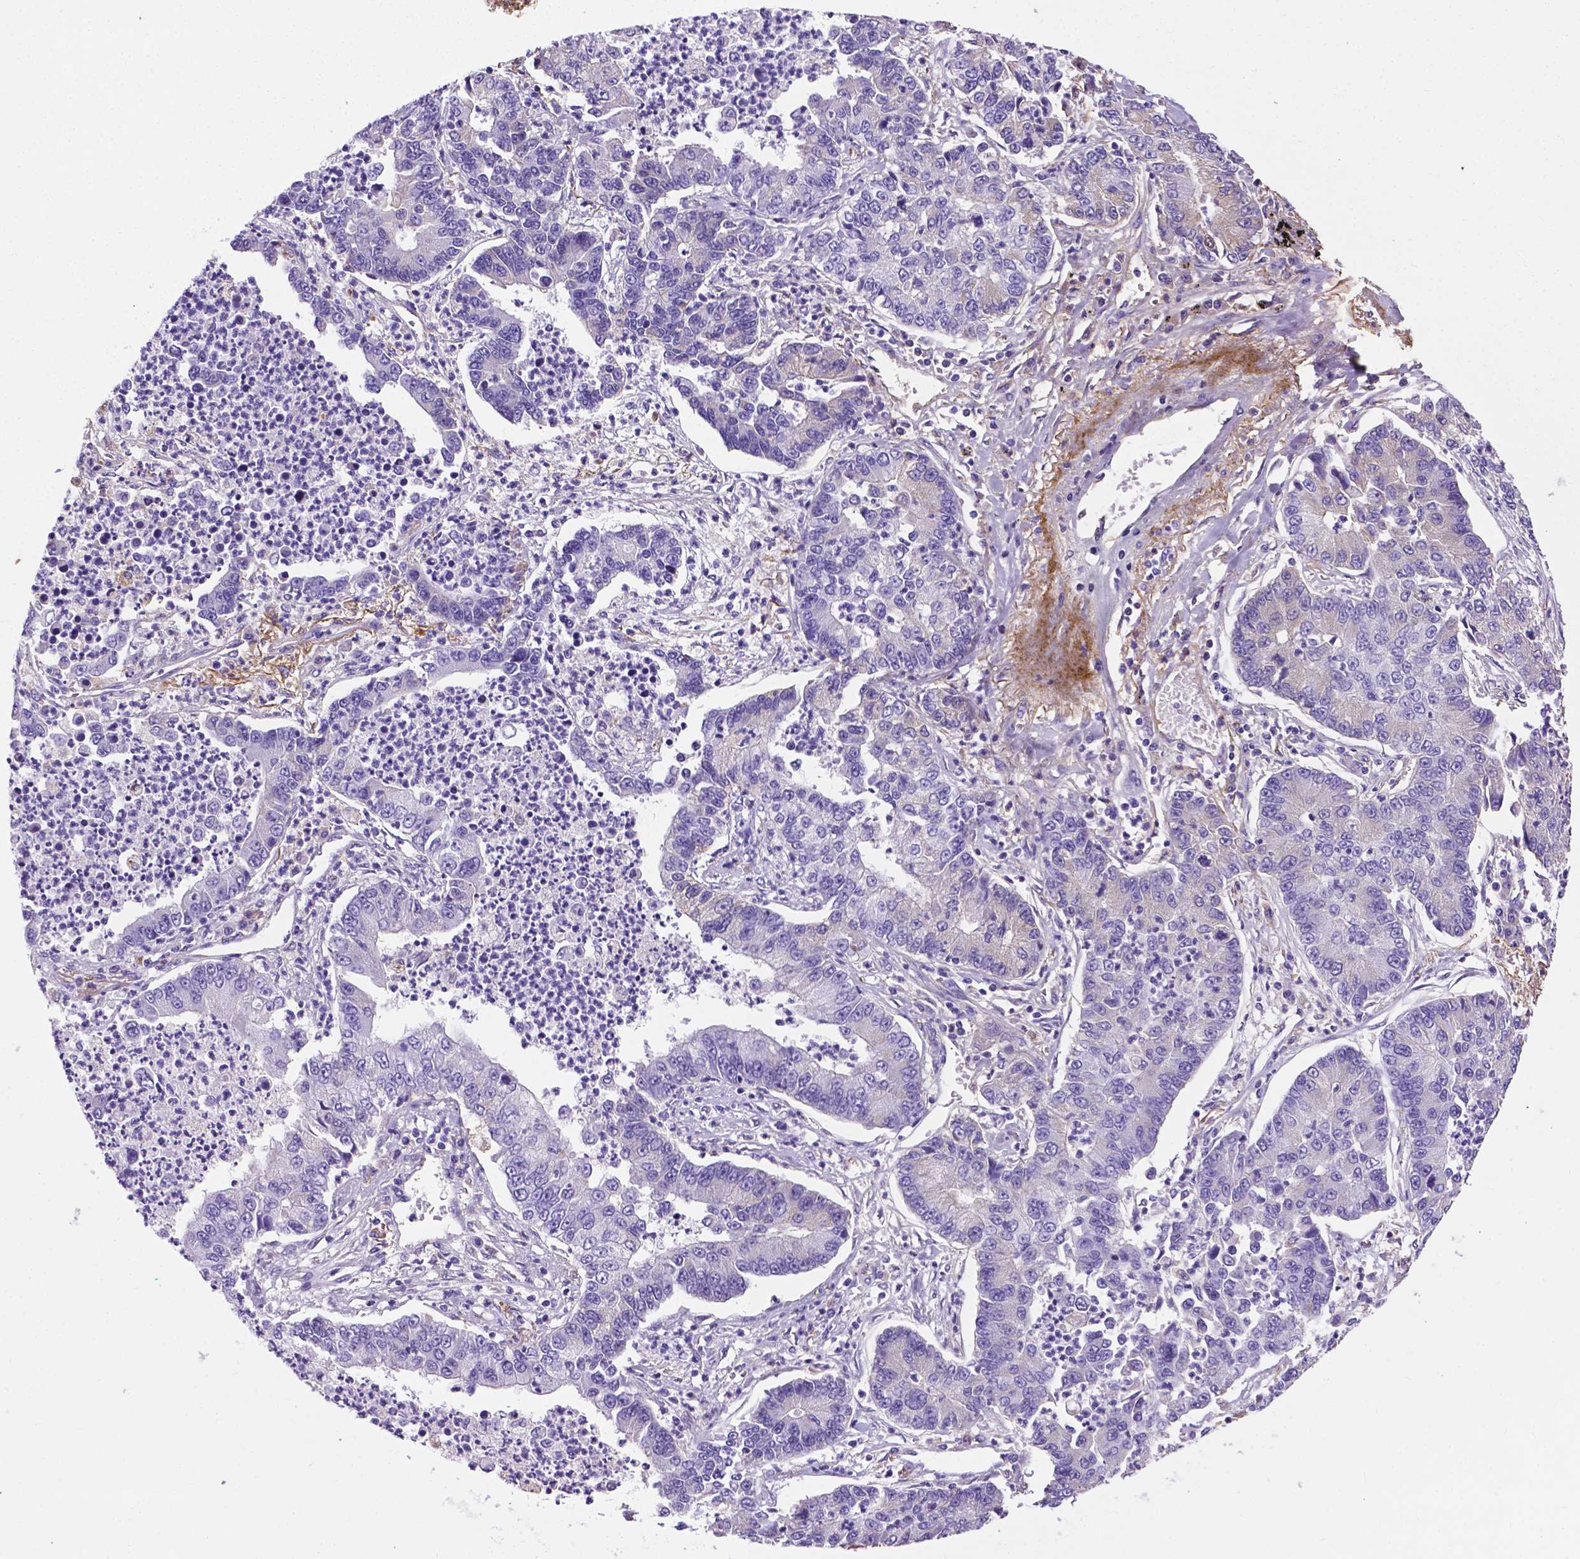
{"staining": {"intensity": "negative", "quantity": "none", "location": "none"}, "tissue": "lung cancer", "cell_type": "Tumor cells", "image_type": "cancer", "snomed": [{"axis": "morphology", "description": "Adenocarcinoma, NOS"}, {"axis": "topography", "description": "Lung"}], "caption": "Immunohistochemical staining of lung adenocarcinoma demonstrates no significant expression in tumor cells. Brightfield microscopy of IHC stained with DAB (3,3'-diaminobenzidine) (brown) and hematoxylin (blue), captured at high magnification.", "gene": "APOE", "patient": {"sex": "female", "age": 57}}